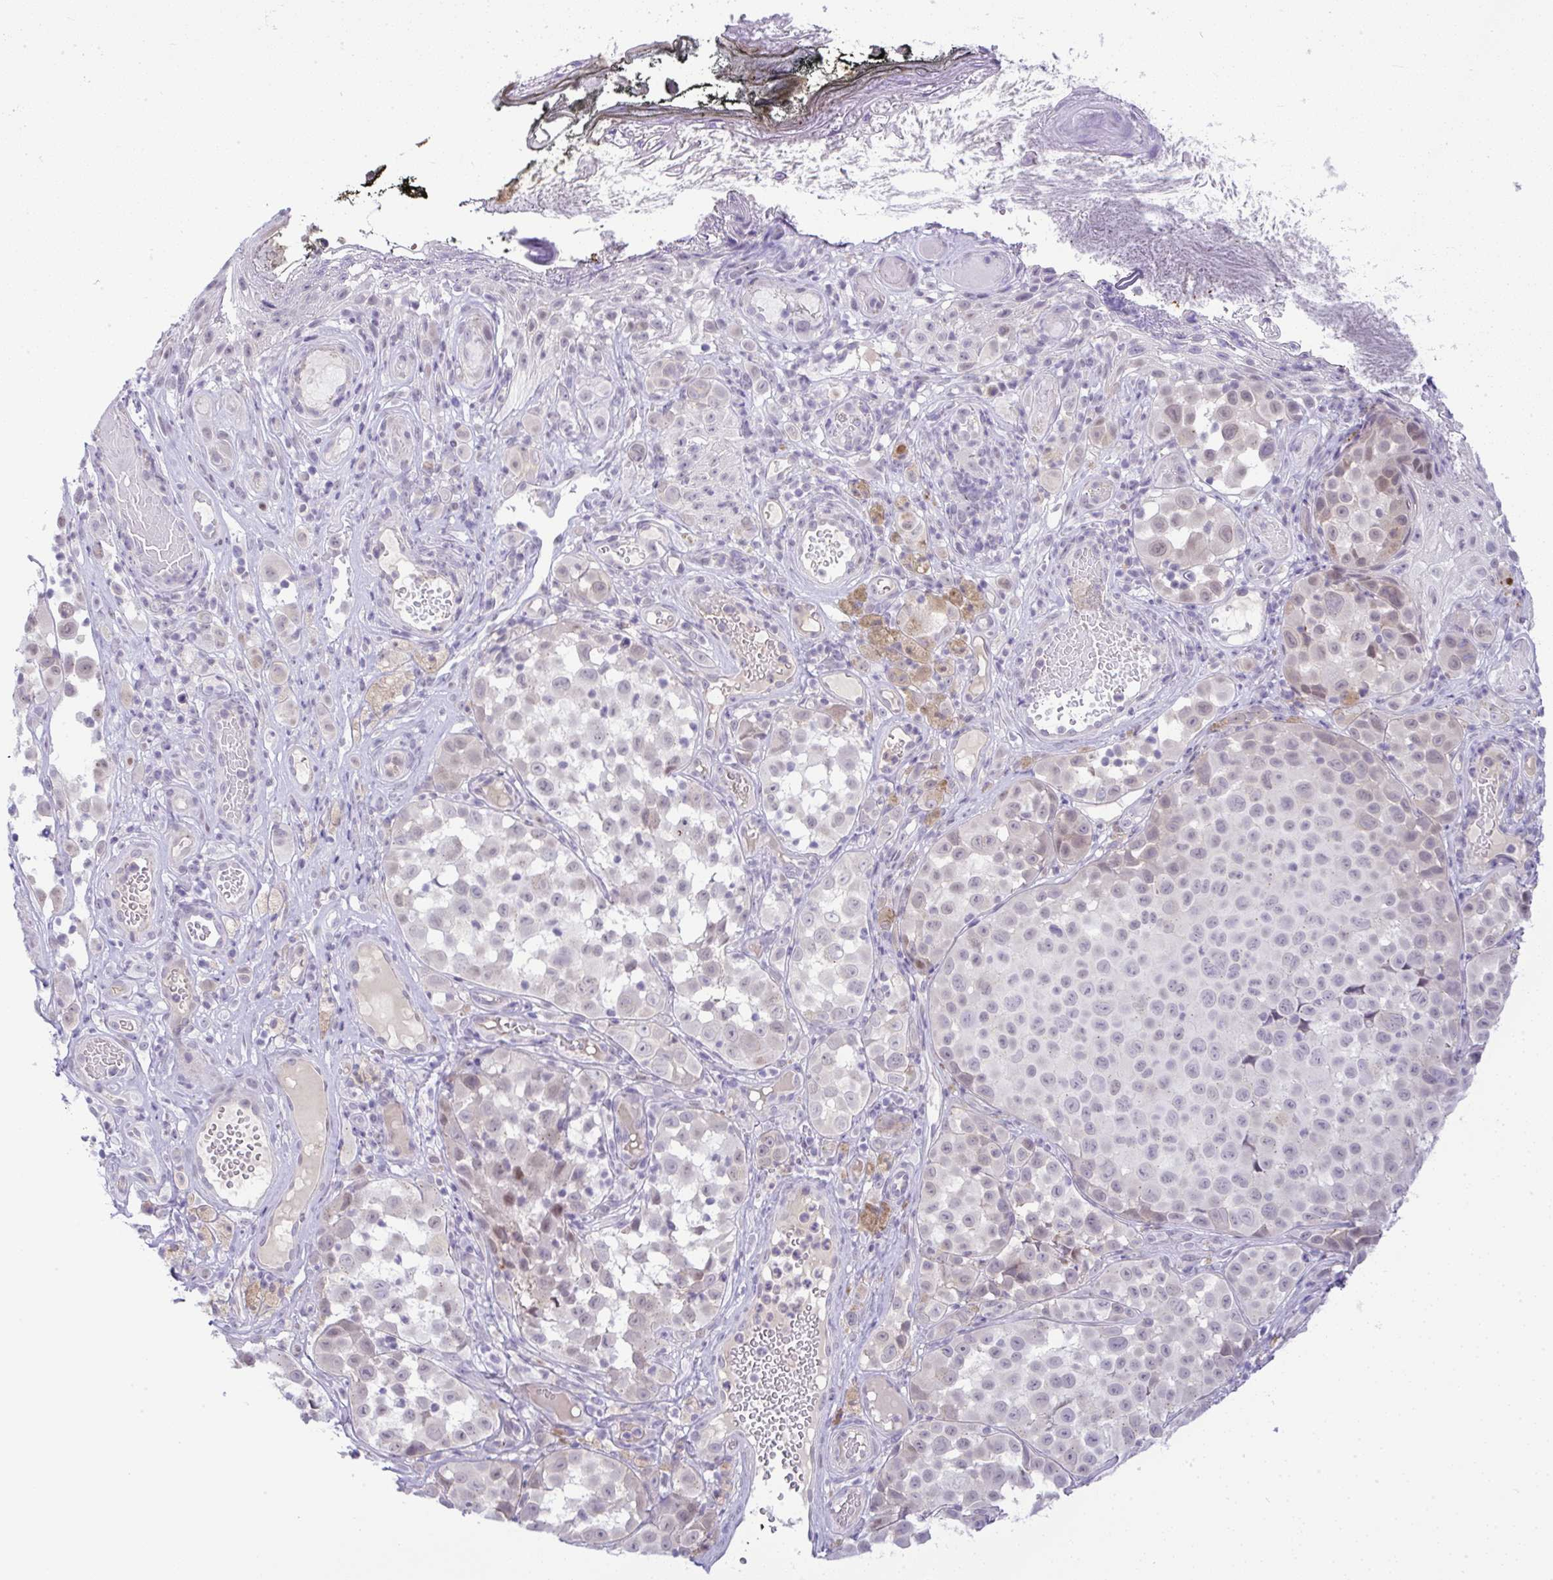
{"staining": {"intensity": "weak", "quantity": "<25%", "location": "cytoplasmic/membranous"}, "tissue": "melanoma", "cell_type": "Tumor cells", "image_type": "cancer", "snomed": [{"axis": "morphology", "description": "Malignant melanoma, NOS"}, {"axis": "topography", "description": "Skin"}], "caption": "Immunohistochemistry (IHC) photomicrograph of neoplastic tissue: malignant melanoma stained with DAB (3,3'-diaminobenzidine) reveals no significant protein positivity in tumor cells. (DAB immunohistochemistry (IHC), high magnification).", "gene": "FAM177A1", "patient": {"sex": "male", "age": 64}}